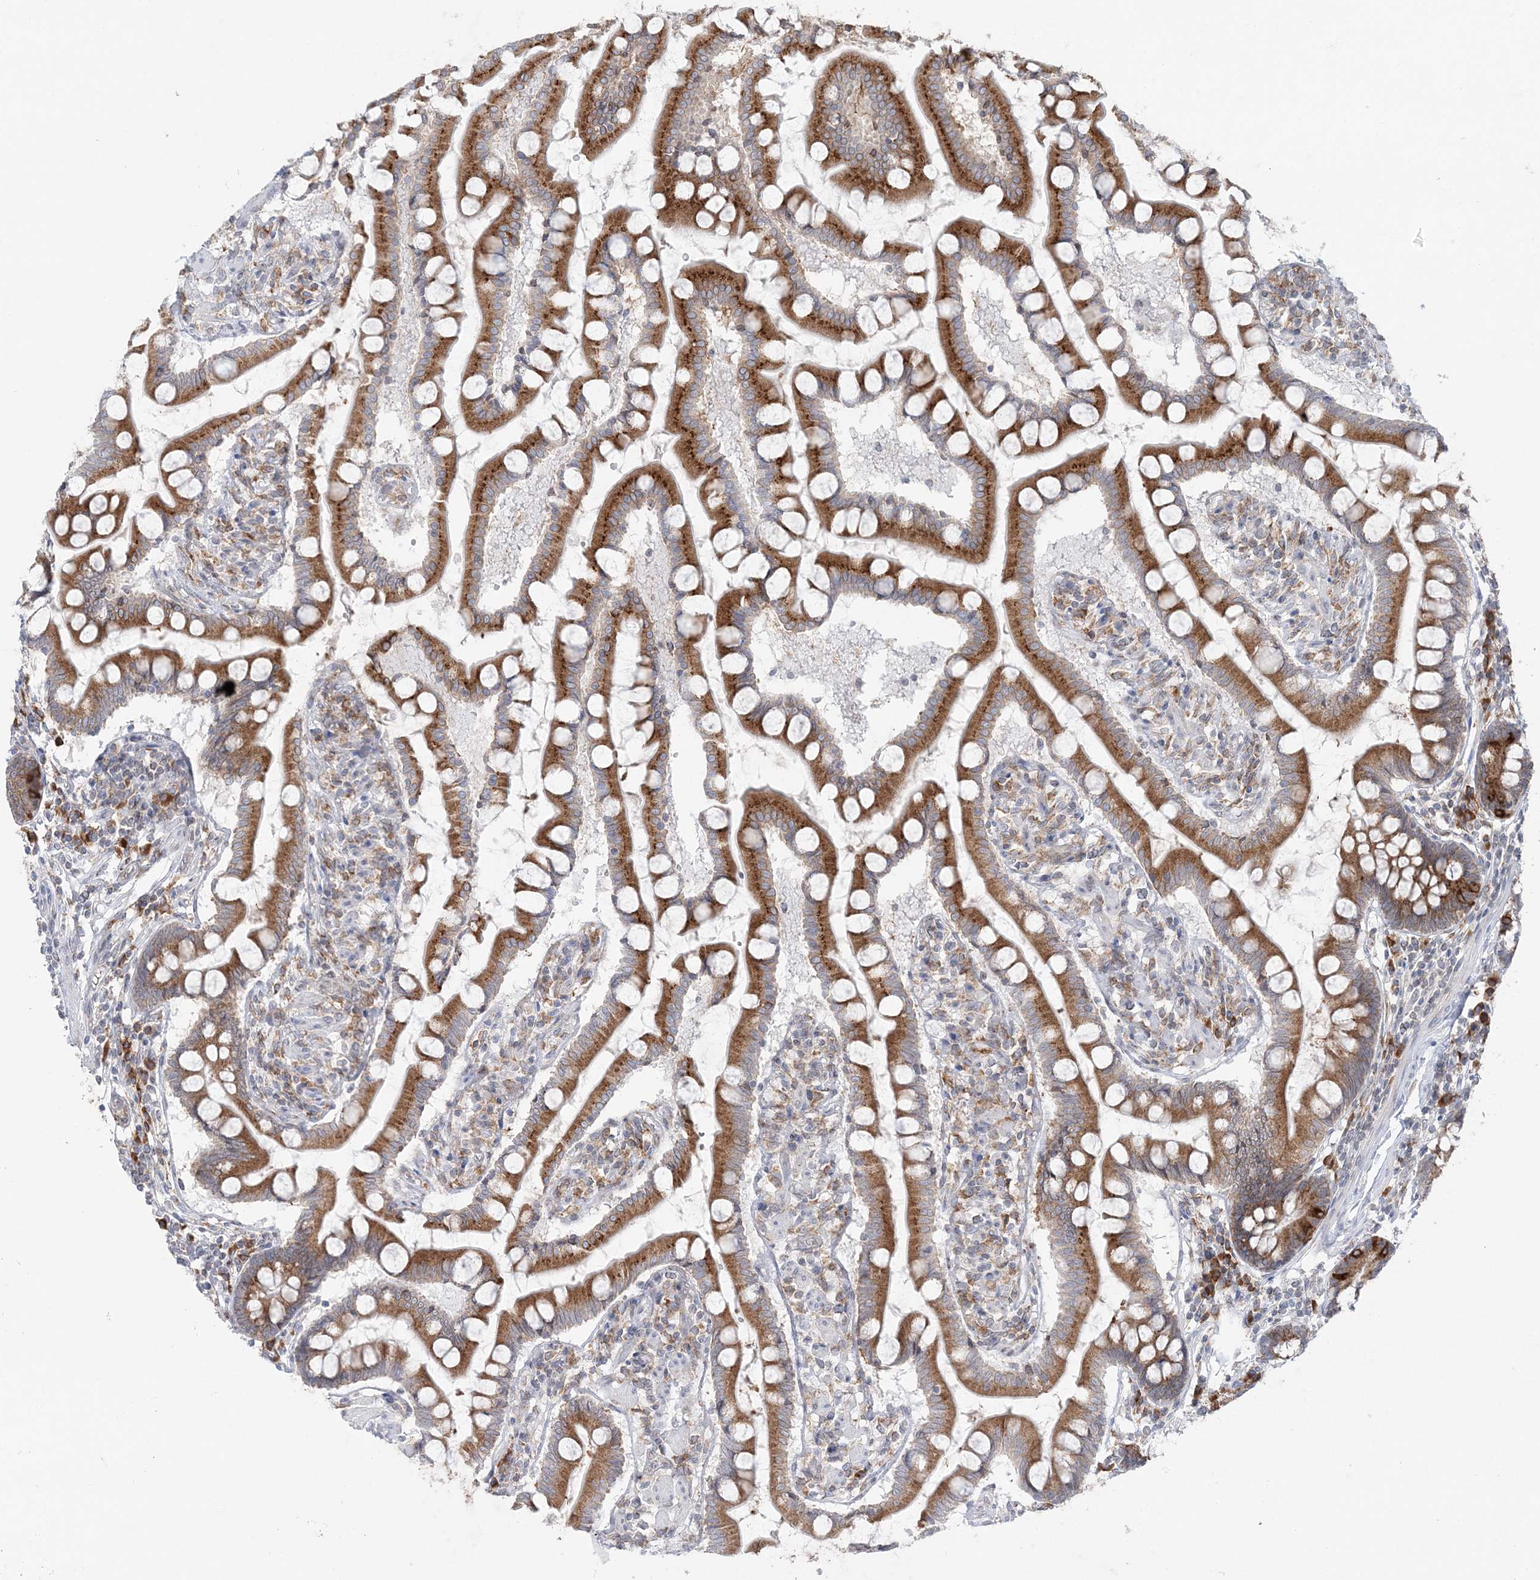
{"staining": {"intensity": "strong", "quantity": ">75%", "location": "cytoplasmic/membranous"}, "tissue": "small intestine", "cell_type": "Glandular cells", "image_type": "normal", "snomed": [{"axis": "morphology", "description": "Normal tissue, NOS"}, {"axis": "topography", "description": "Small intestine"}], "caption": "IHC photomicrograph of normal small intestine: human small intestine stained using immunohistochemistry displays high levels of strong protein expression localized specifically in the cytoplasmic/membranous of glandular cells, appearing as a cytoplasmic/membranous brown color.", "gene": "TMED10", "patient": {"sex": "male", "age": 41}}